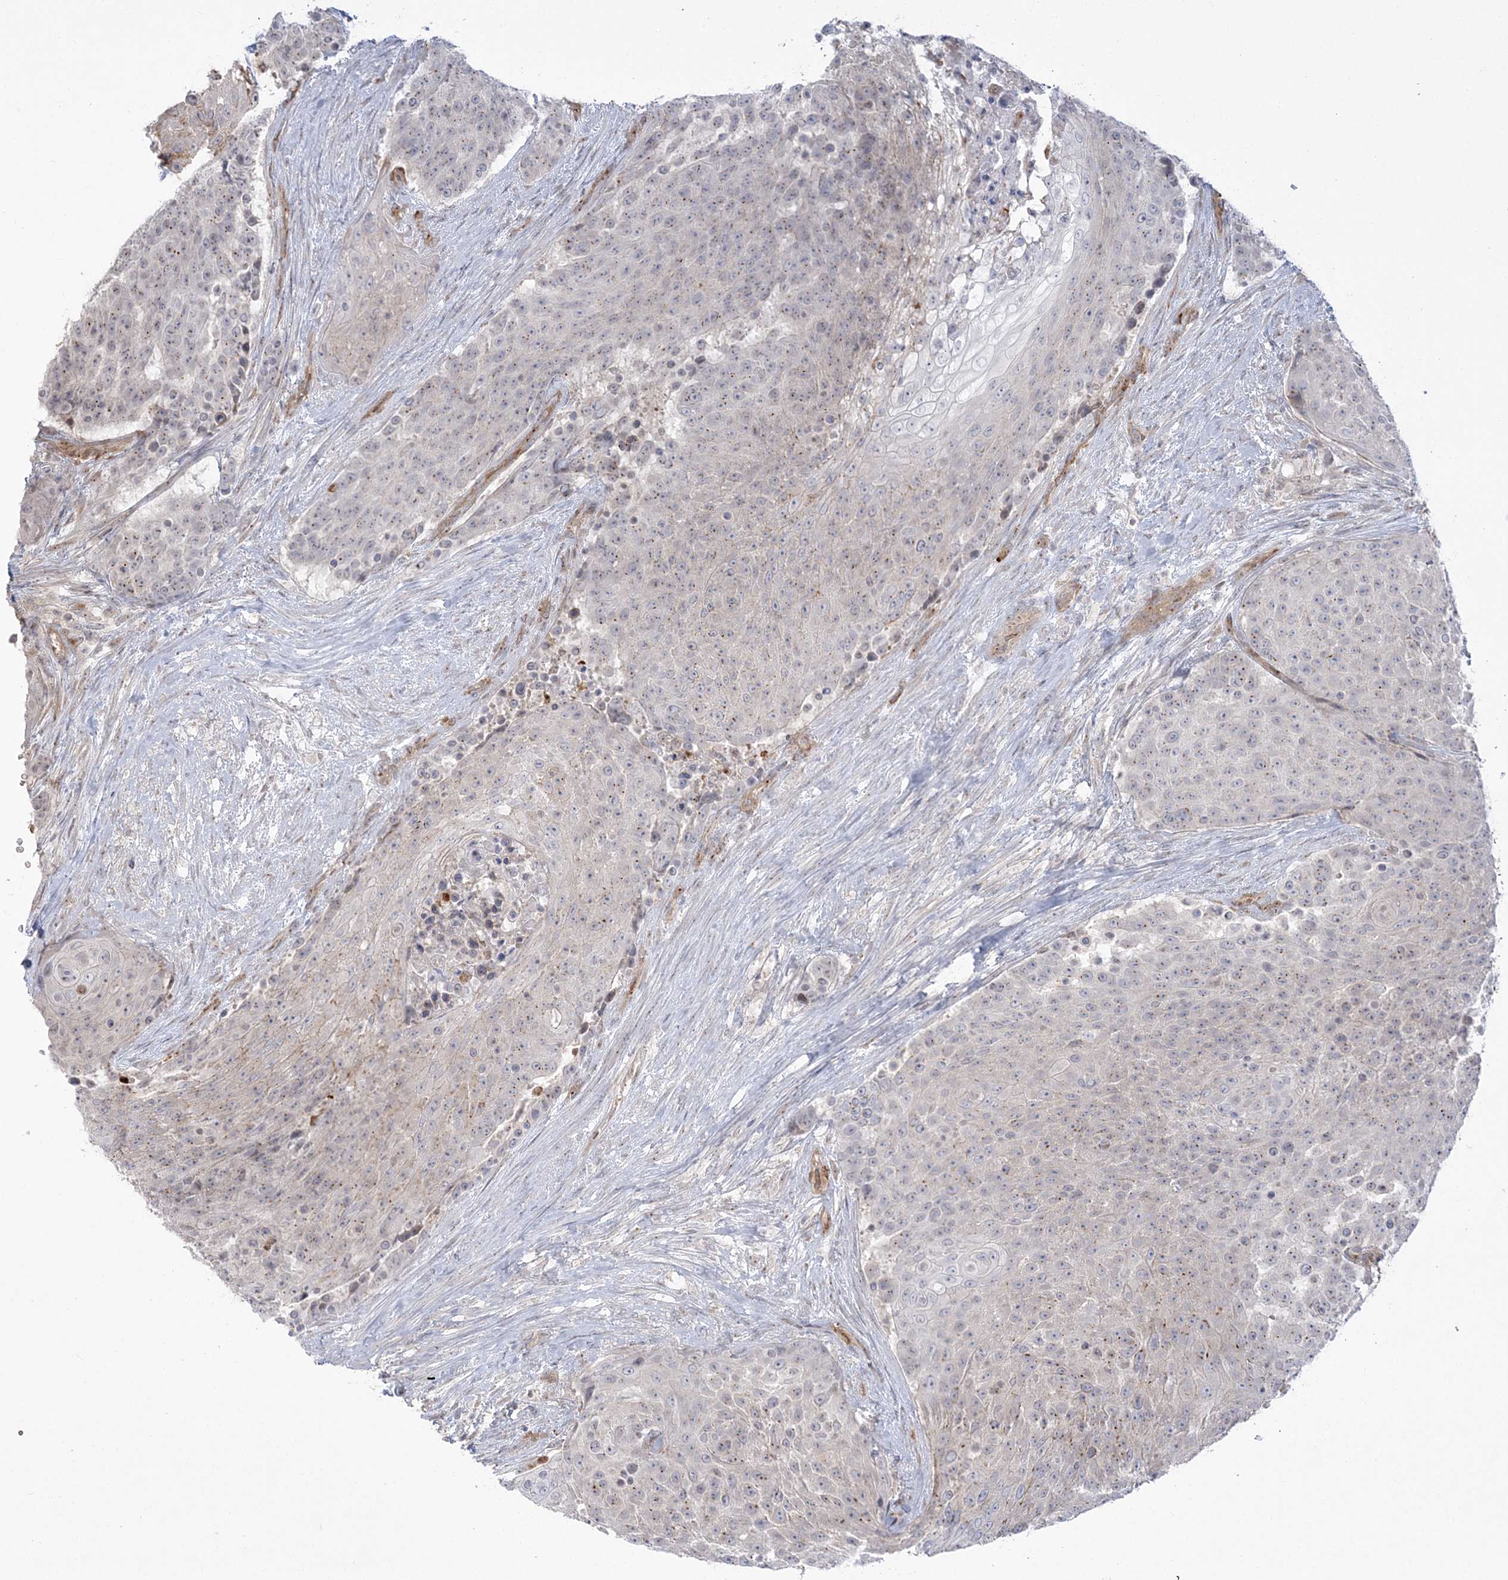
{"staining": {"intensity": "weak", "quantity": "25%-75%", "location": "cytoplasmic/membranous"}, "tissue": "urothelial cancer", "cell_type": "Tumor cells", "image_type": "cancer", "snomed": [{"axis": "morphology", "description": "Urothelial carcinoma, High grade"}, {"axis": "topography", "description": "Urinary bladder"}], "caption": "Protein expression analysis of human high-grade urothelial carcinoma reveals weak cytoplasmic/membranous staining in about 25%-75% of tumor cells.", "gene": "ADAMTS12", "patient": {"sex": "female", "age": 63}}